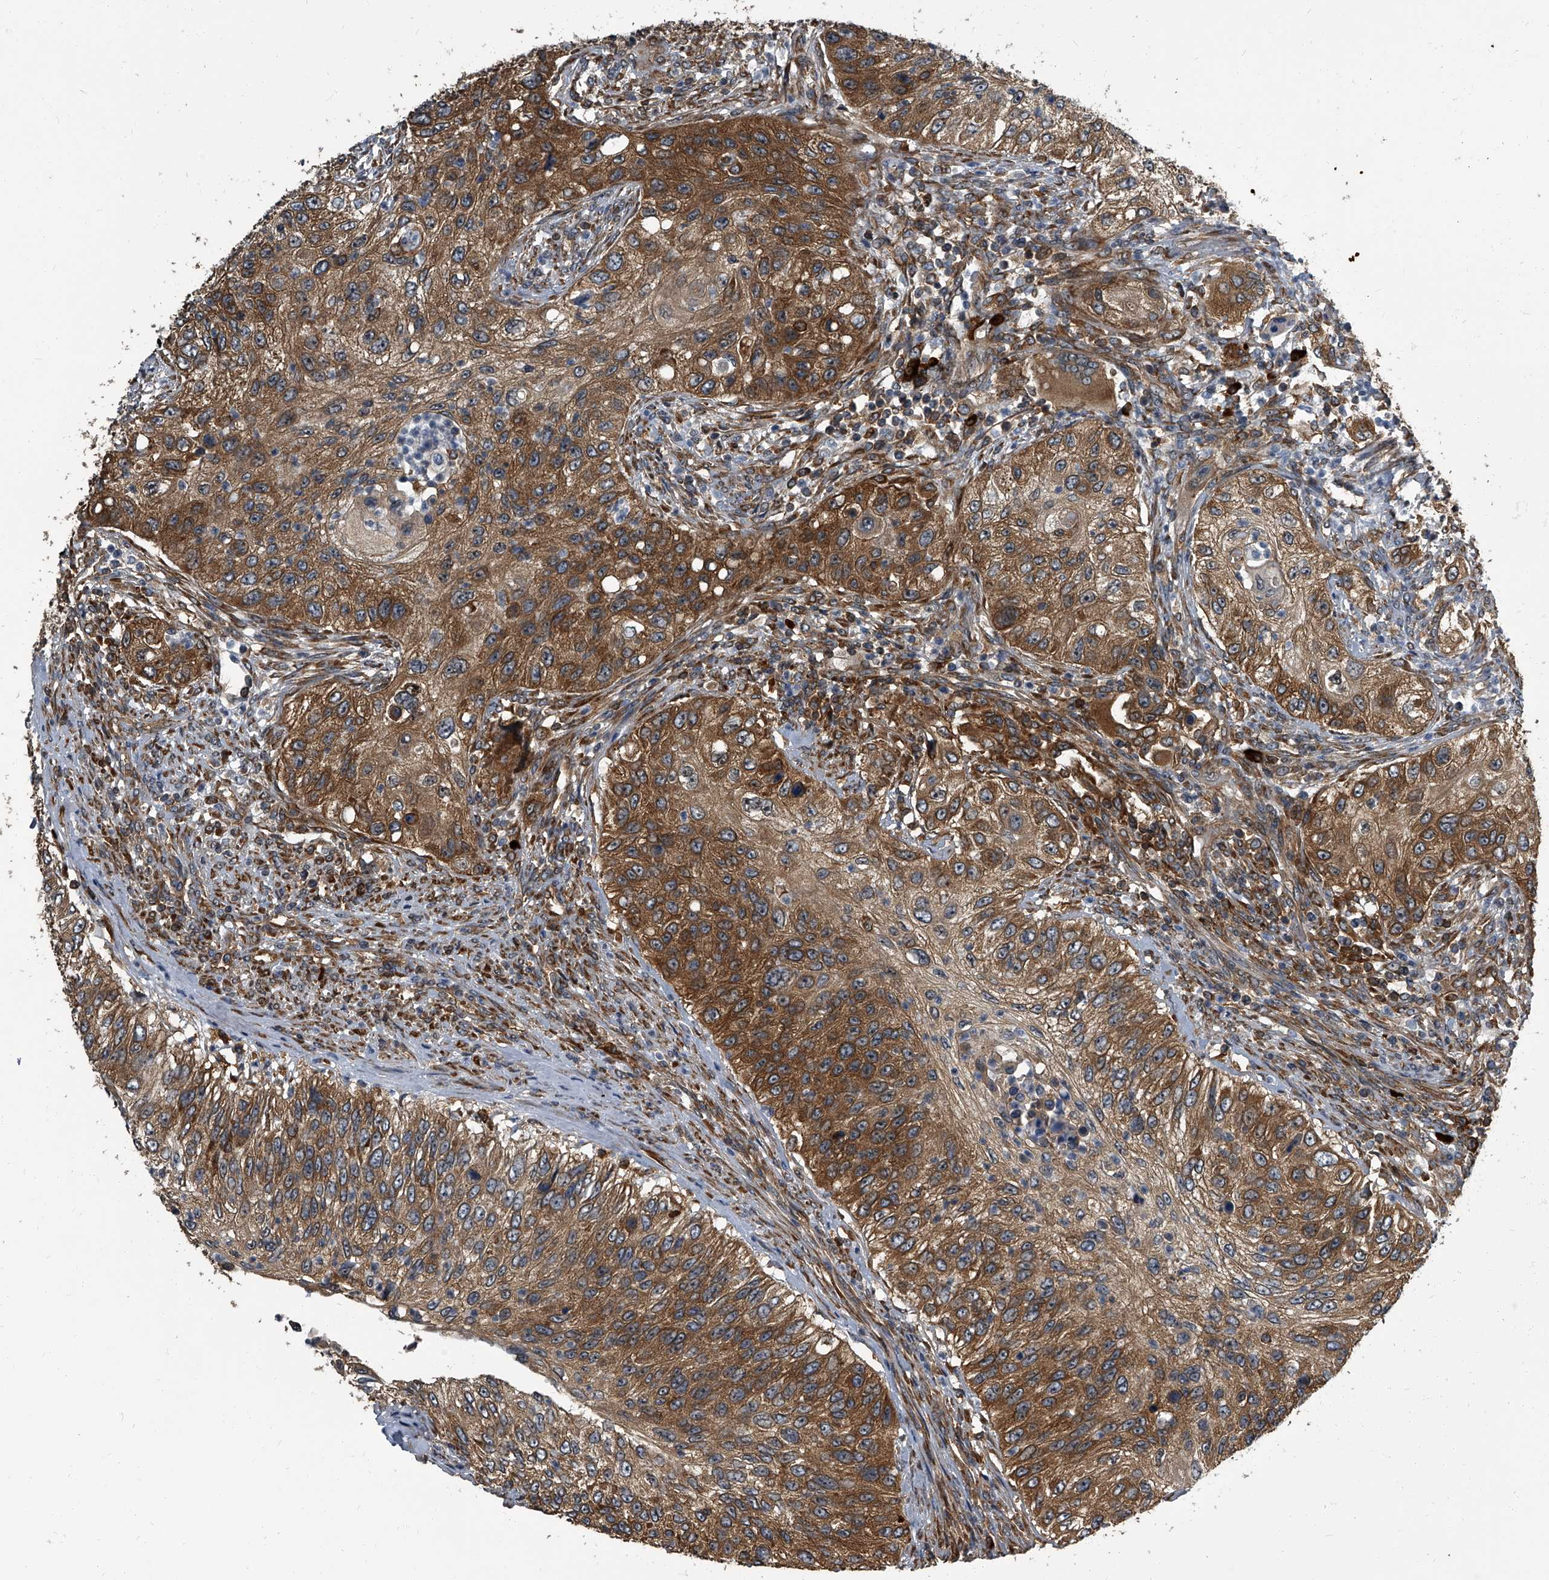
{"staining": {"intensity": "moderate", "quantity": ">75%", "location": "cytoplasmic/membranous"}, "tissue": "urothelial cancer", "cell_type": "Tumor cells", "image_type": "cancer", "snomed": [{"axis": "morphology", "description": "Urothelial carcinoma, High grade"}, {"axis": "topography", "description": "Urinary bladder"}], "caption": "Protein expression analysis of urothelial cancer reveals moderate cytoplasmic/membranous expression in about >75% of tumor cells.", "gene": "CDV3", "patient": {"sex": "female", "age": 60}}